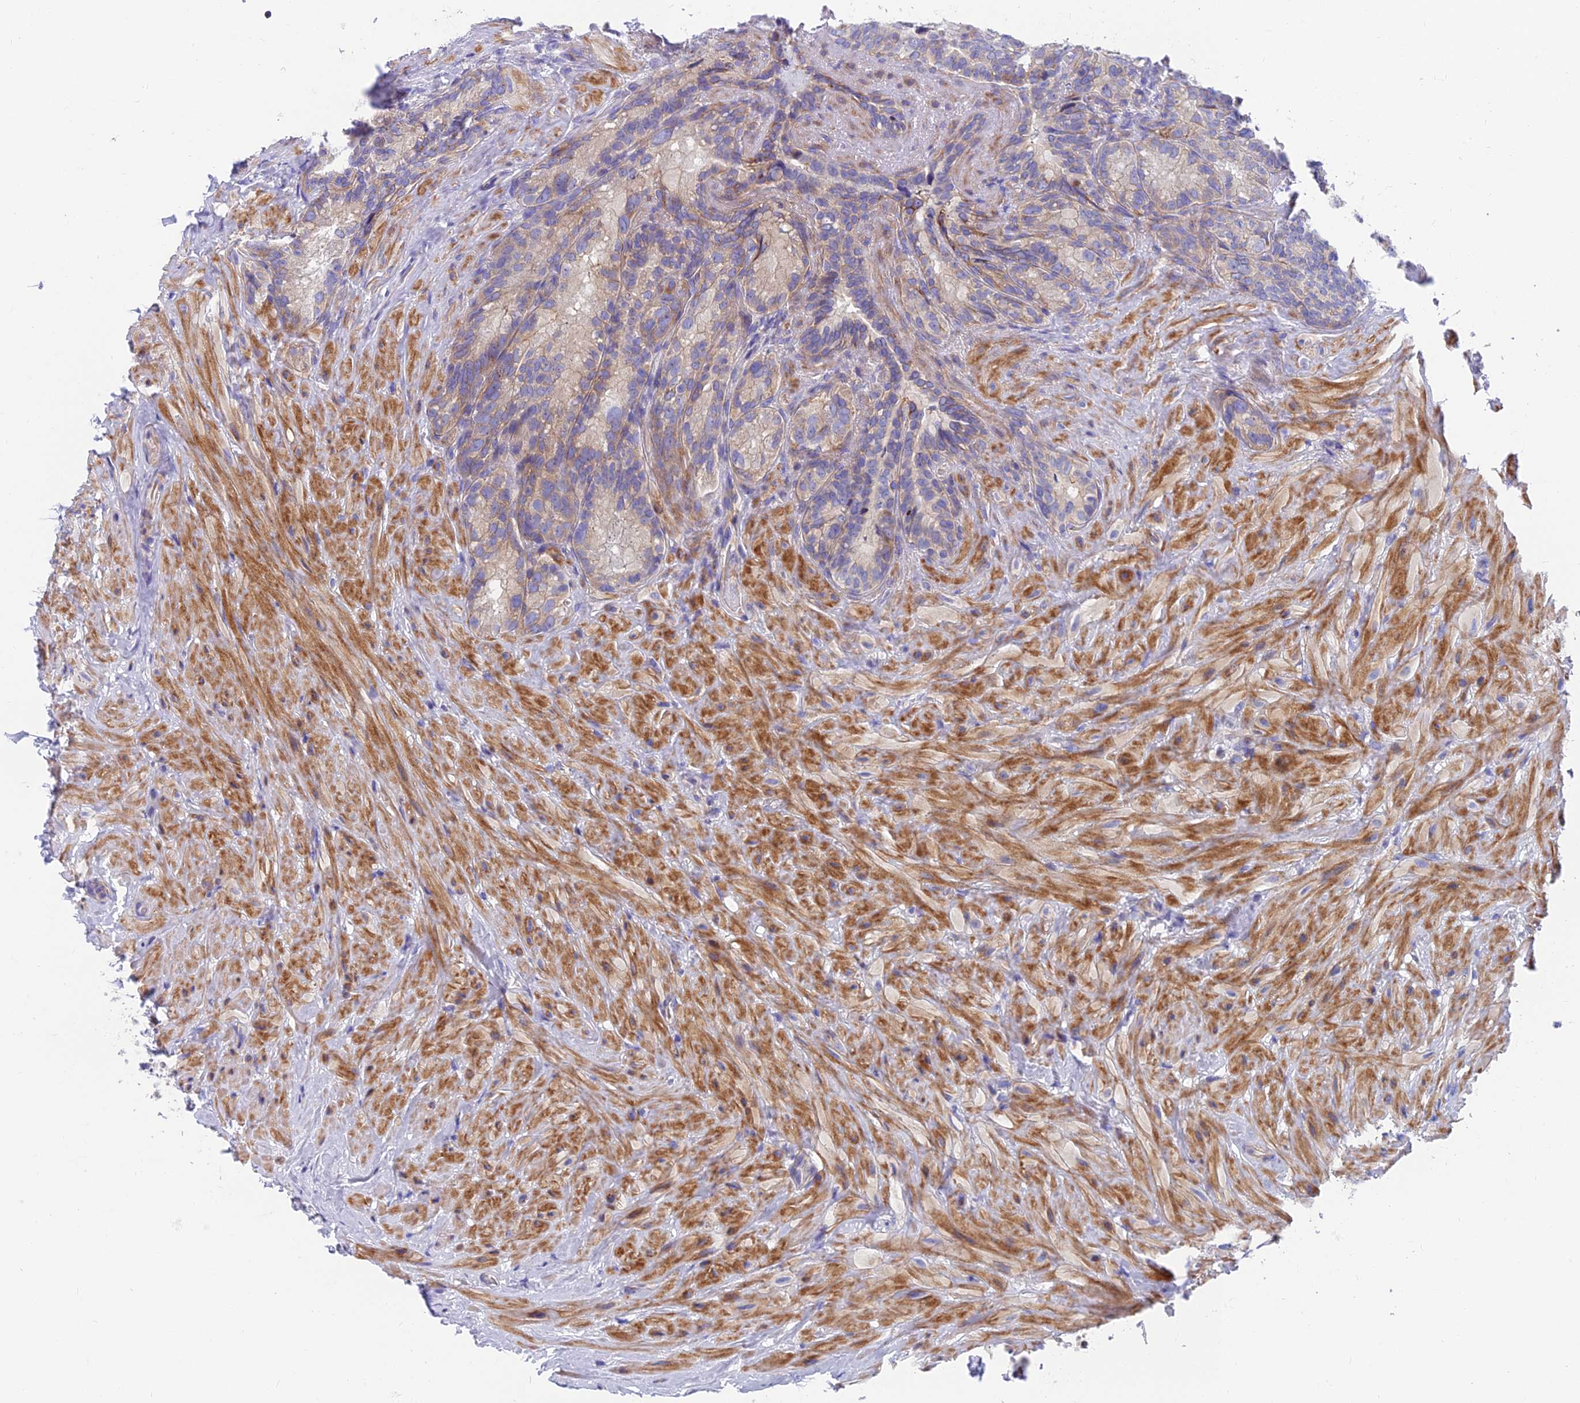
{"staining": {"intensity": "weak", "quantity": "<25%", "location": "cytoplasmic/membranous"}, "tissue": "seminal vesicle", "cell_type": "Glandular cells", "image_type": "normal", "snomed": [{"axis": "morphology", "description": "Normal tissue, NOS"}, {"axis": "topography", "description": "Seminal veicle"}], "caption": "Glandular cells are negative for protein expression in benign human seminal vesicle. (DAB (3,3'-diaminobenzidine) immunohistochemistry visualized using brightfield microscopy, high magnification).", "gene": "MVB12A", "patient": {"sex": "male", "age": 62}}